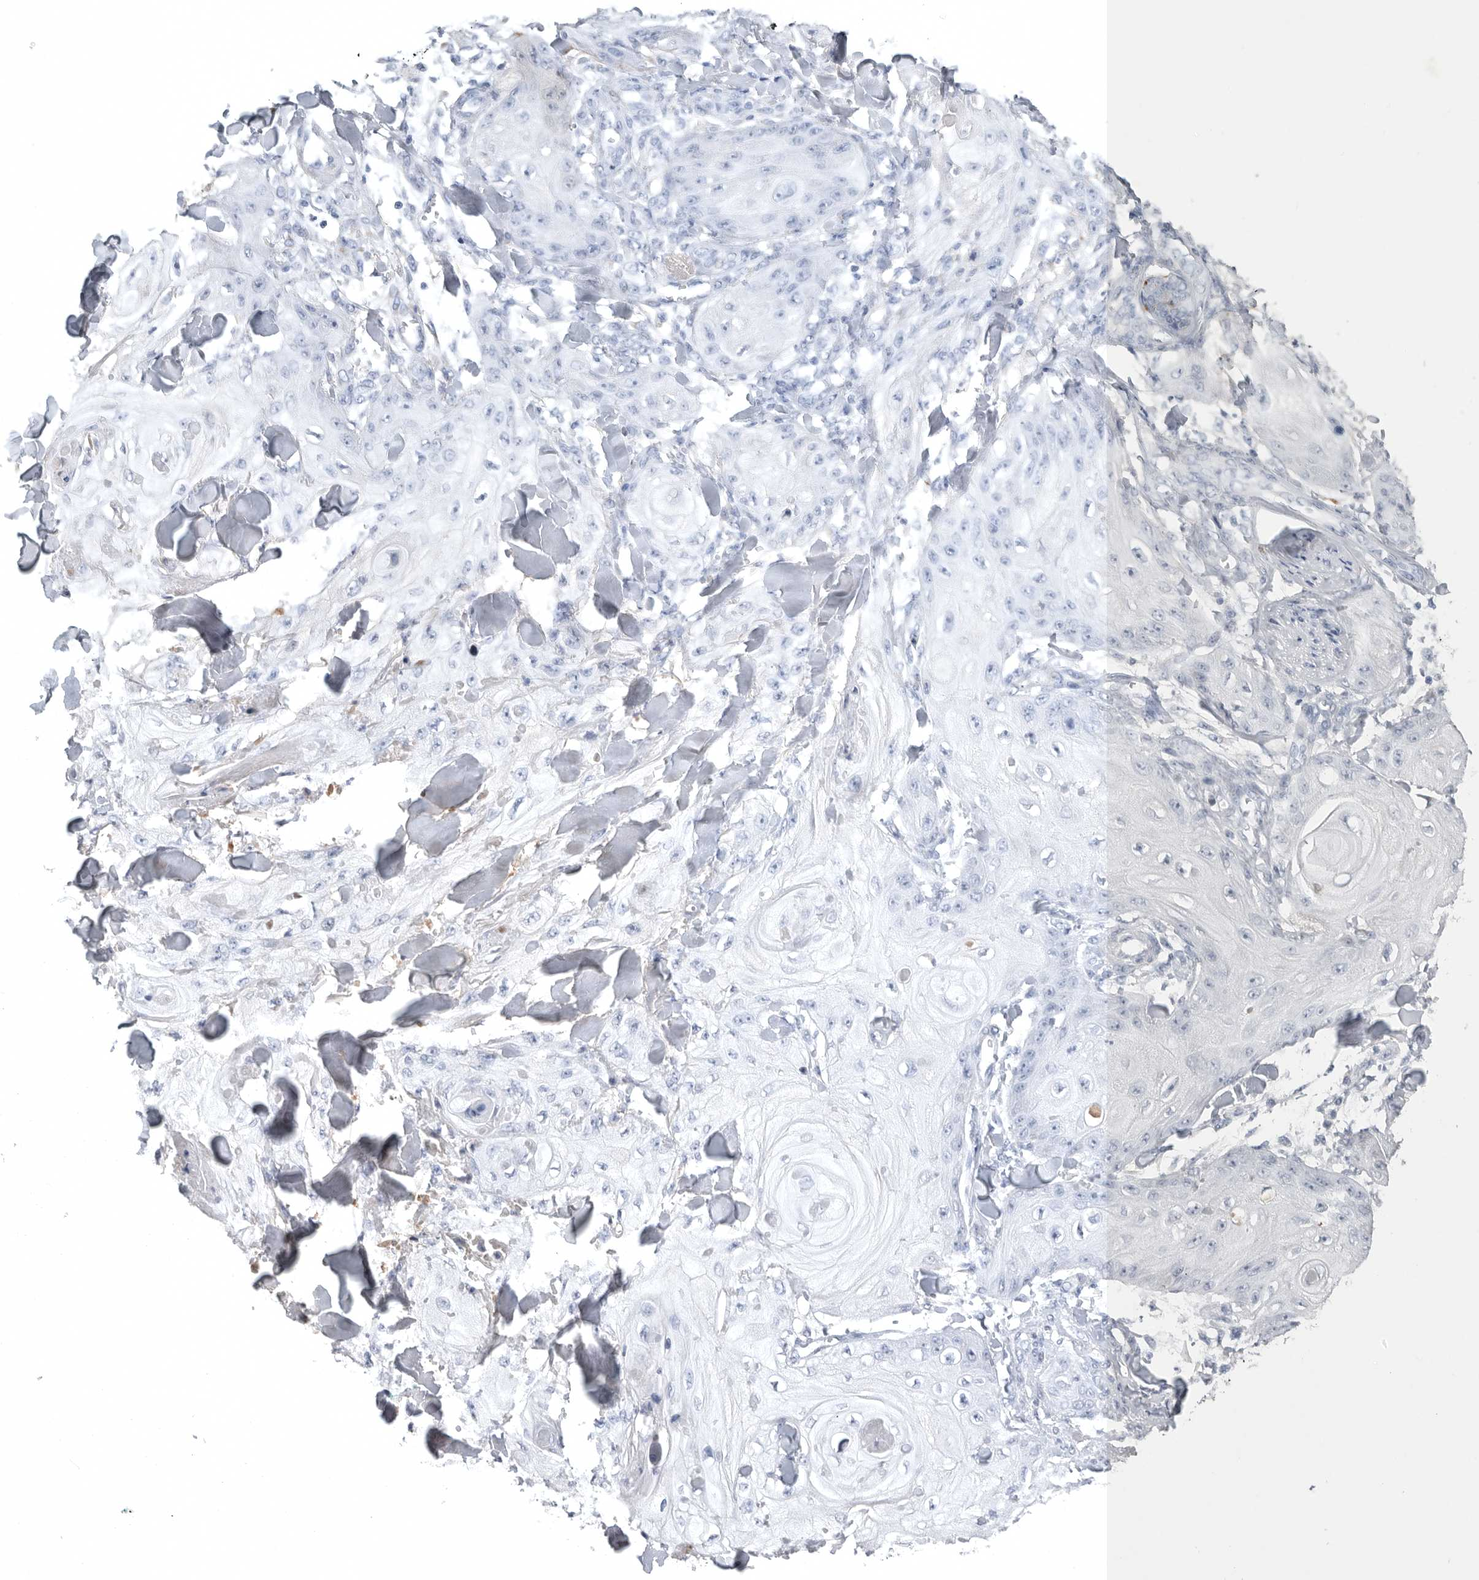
{"staining": {"intensity": "negative", "quantity": "none", "location": "none"}, "tissue": "skin cancer", "cell_type": "Tumor cells", "image_type": "cancer", "snomed": [{"axis": "morphology", "description": "Squamous cell carcinoma, NOS"}, {"axis": "topography", "description": "Skin"}], "caption": "Immunohistochemistry (IHC) photomicrograph of skin cancer (squamous cell carcinoma) stained for a protein (brown), which demonstrates no expression in tumor cells.", "gene": "TIMP1", "patient": {"sex": "male", "age": 74}}